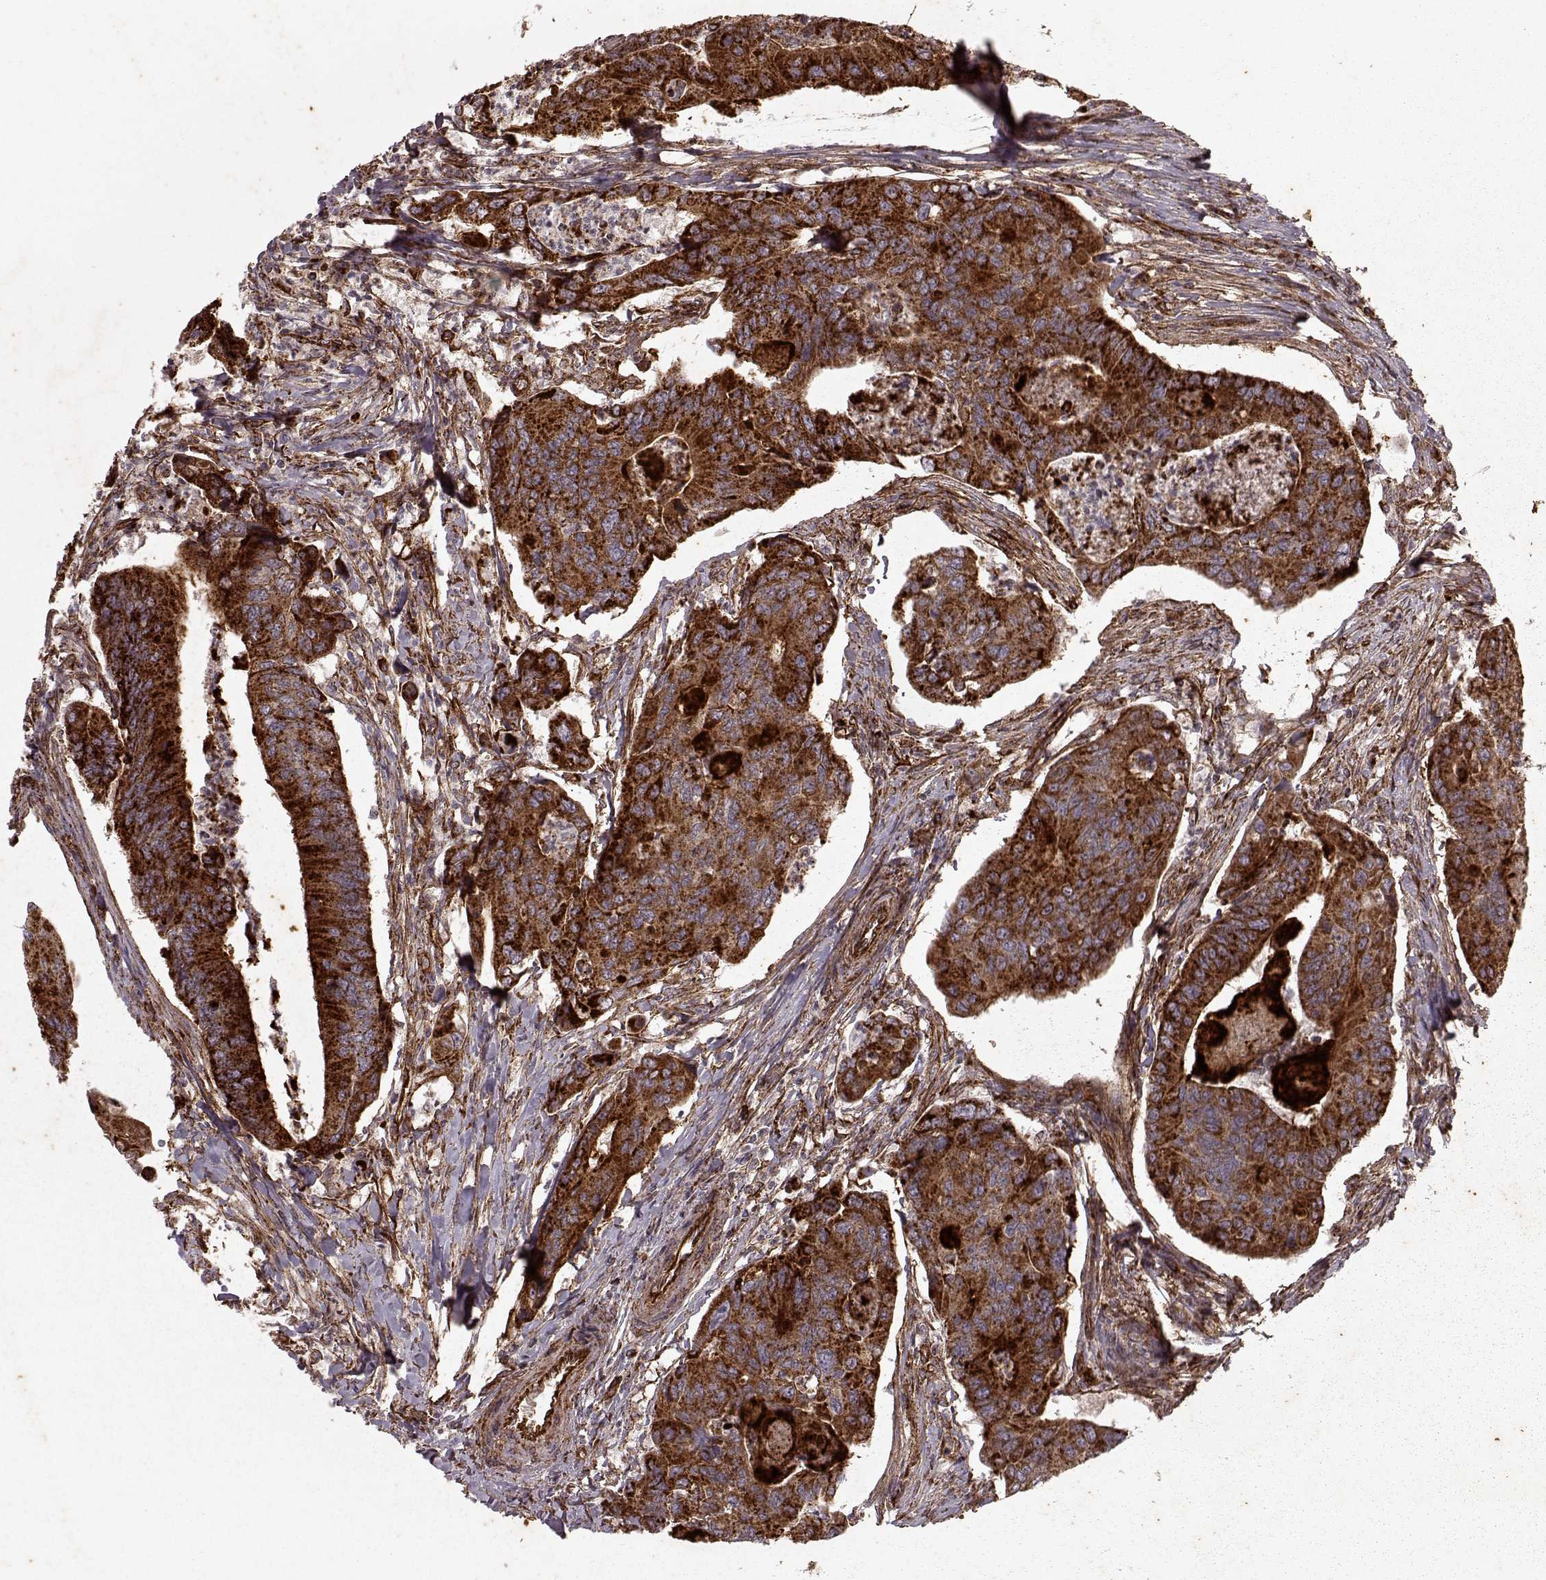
{"staining": {"intensity": "strong", "quantity": ">75%", "location": "cytoplasmic/membranous"}, "tissue": "colorectal cancer", "cell_type": "Tumor cells", "image_type": "cancer", "snomed": [{"axis": "morphology", "description": "Adenocarcinoma, NOS"}, {"axis": "topography", "description": "Colon"}], "caption": "Colorectal adenocarcinoma tissue demonstrates strong cytoplasmic/membranous expression in approximately >75% of tumor cells, visualized by immunohistochemistry.", "gene": "FXN", "patient": {"sex": "female", "age": 67}}